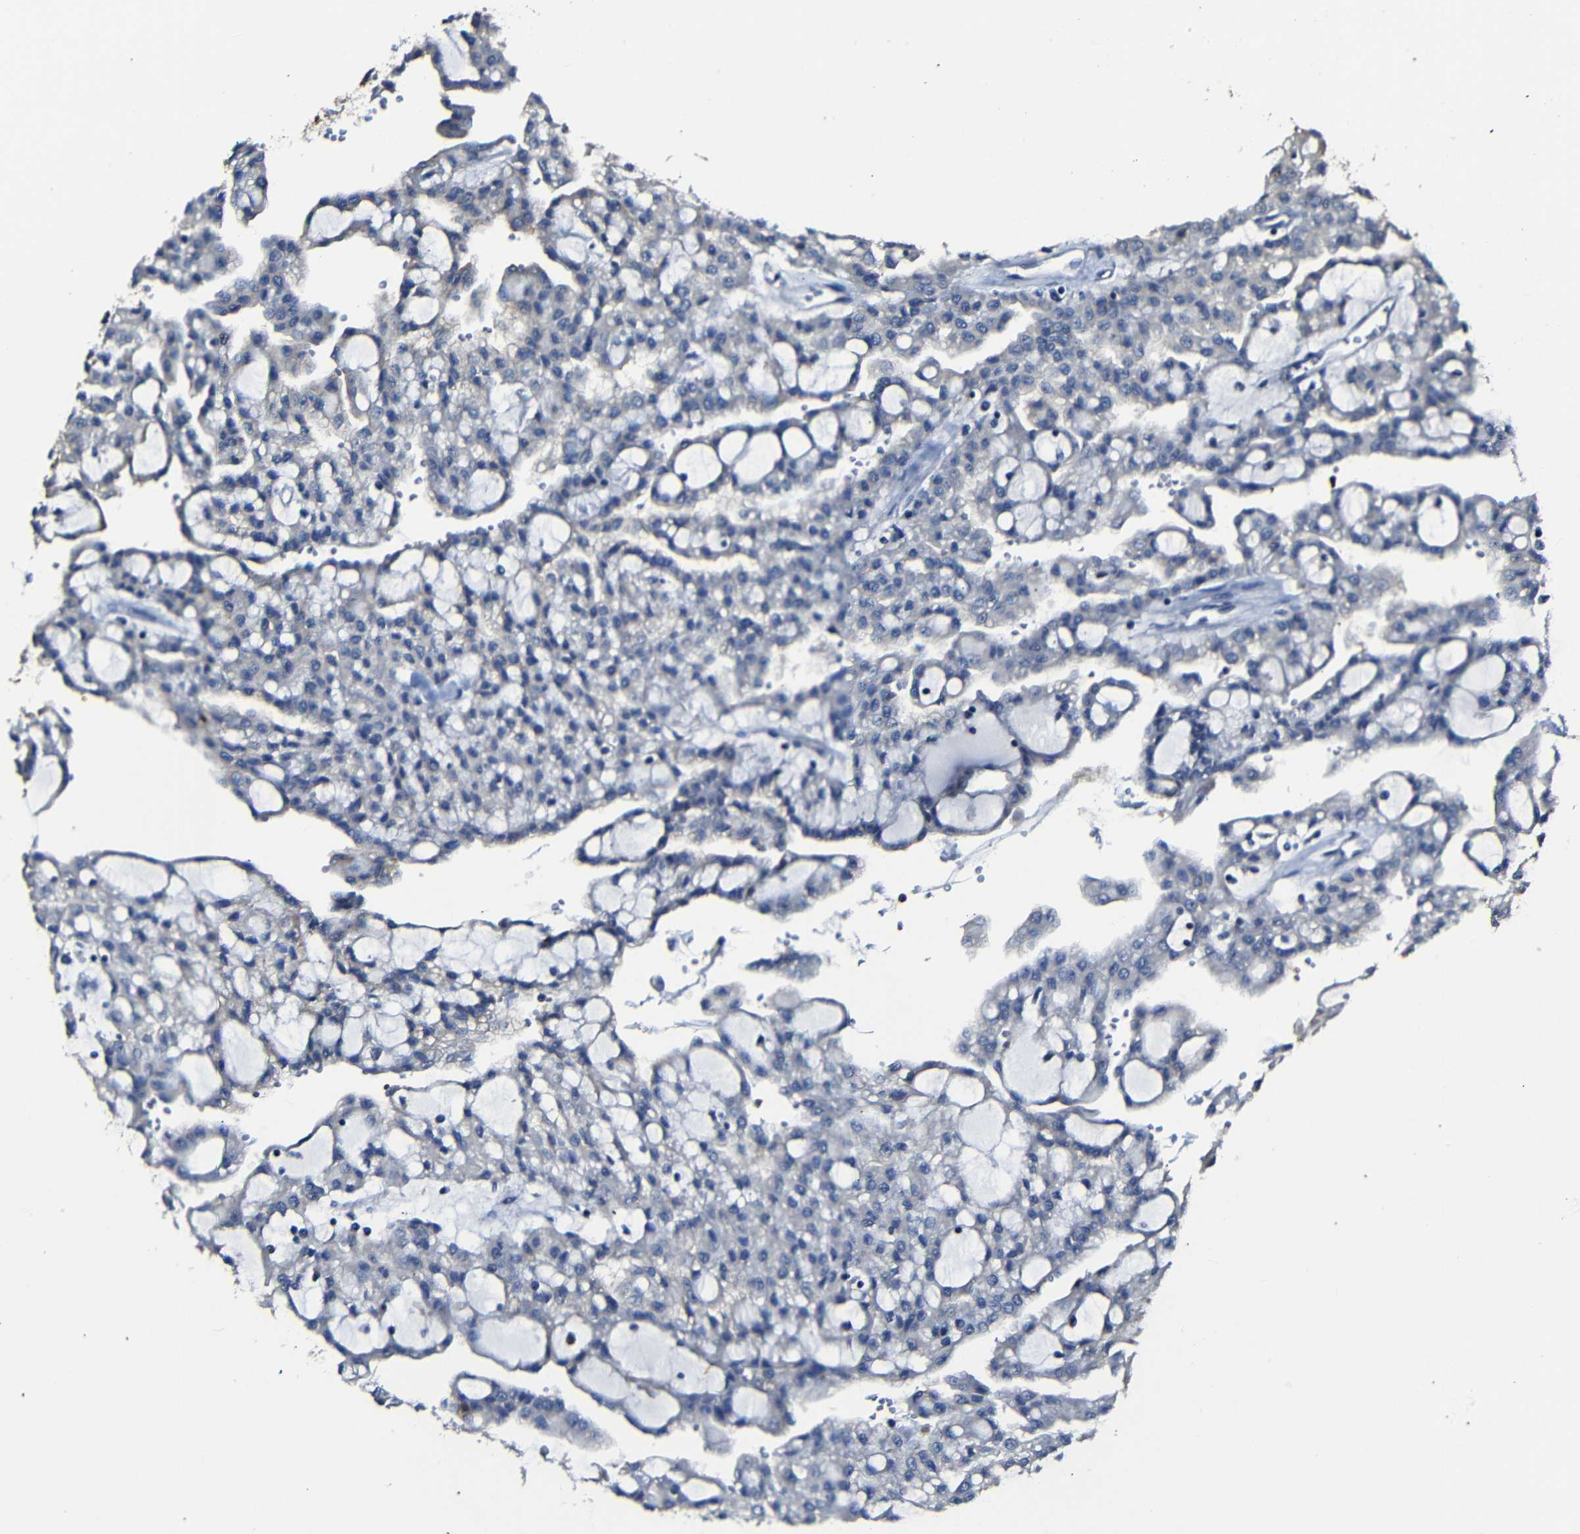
{"staining": {"intensity": "negative", "quantity": "none", "location": "none"}, "tissue": "renal cancer", "cell_type": "Tumor cells", "image_type": "cancer", "snomed": [{"axis": "morphology", "description": "Adenocarcinoma, NOS"}, {"axis": "topography", "description": "Kidney"}], "caption": "Photomicrograph shows no protein expression in tumor cells of renal cancer tissue. Brightfield microscopy of immunohistochemistry stained with DAB (3,3'-diaminobenzidine) (brown) and hematoxylin (blue), captured at high magnification.", "gene": "AFDN", "patient": {"sex": "male", "age": 63}}